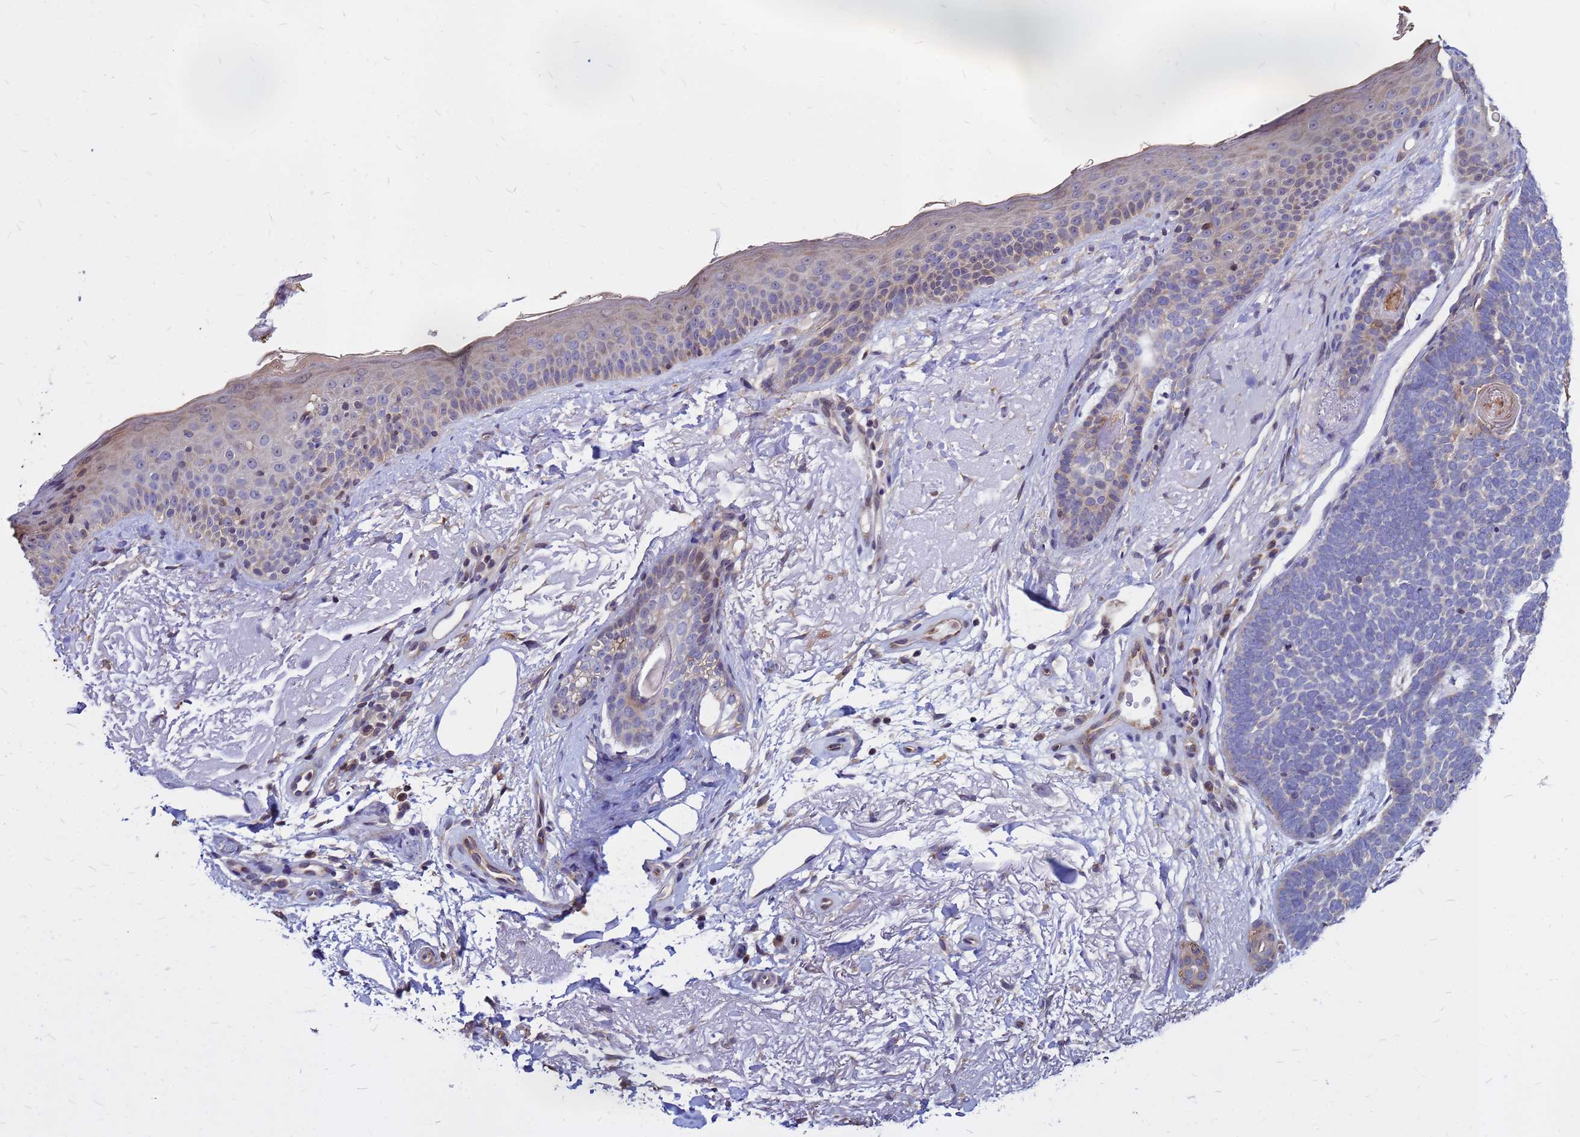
{"staining": {"intensity": "negative", "quantity": "none", "location": "none"}, "tissue": "skin cancer", "cell_type": "Tumor cells", "image_type": "cancer", "snomed": [{"axis": "morphology", "description": "Basal cell carcinoma"}, {"axis": "topography", "description": "Skin"}], "caption": "A photomicrograph of human basal cell carcinoma (skin) is negative for staining in tumor cells. (DAB (3,3'-diaminobenzidine) IHC with hematoxylin counter stain).", "gene": "MOB2", "patient": {"sex": "female", "age": 77}}